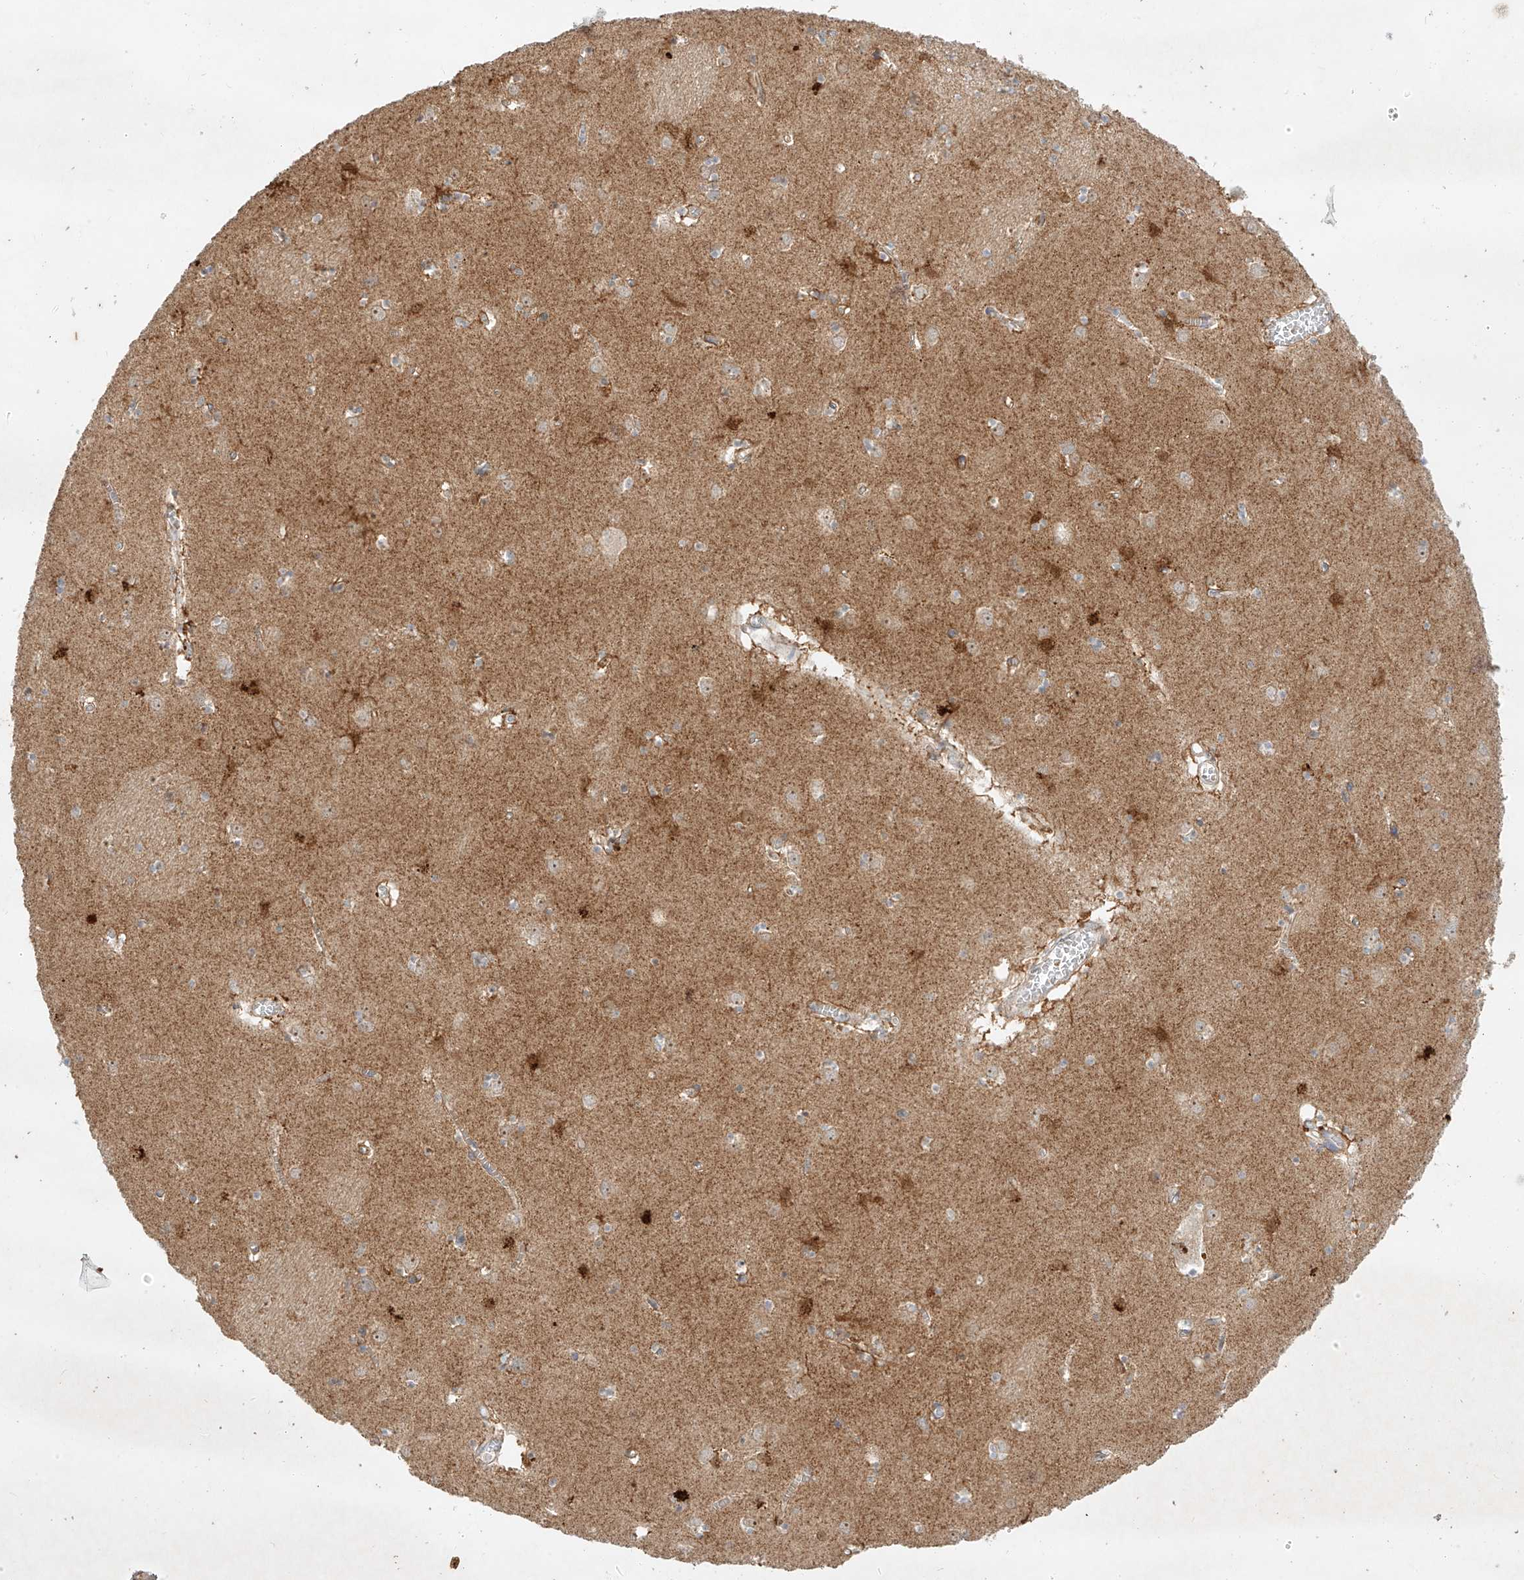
{"staining": {"intensity": "moderate", "quantity": "<25%", "location": "cytoplasmic/membranous"}, "tissue": "caudate", "cell_type": "Glial cells", "image_type": "normal", "snomed": [{"axis": "morphology", "description": "Normal tissue, NOS"}, {"axis": "topography", "description": "Lateral ventricle wall"}], "caption": "Glial cells show moderate cytoplasmic/membranous staining in approximately <25% of cells in unremarkable caudate.", "gene": "KPNA7", "patient": {"sex": "male", "age": 70}}